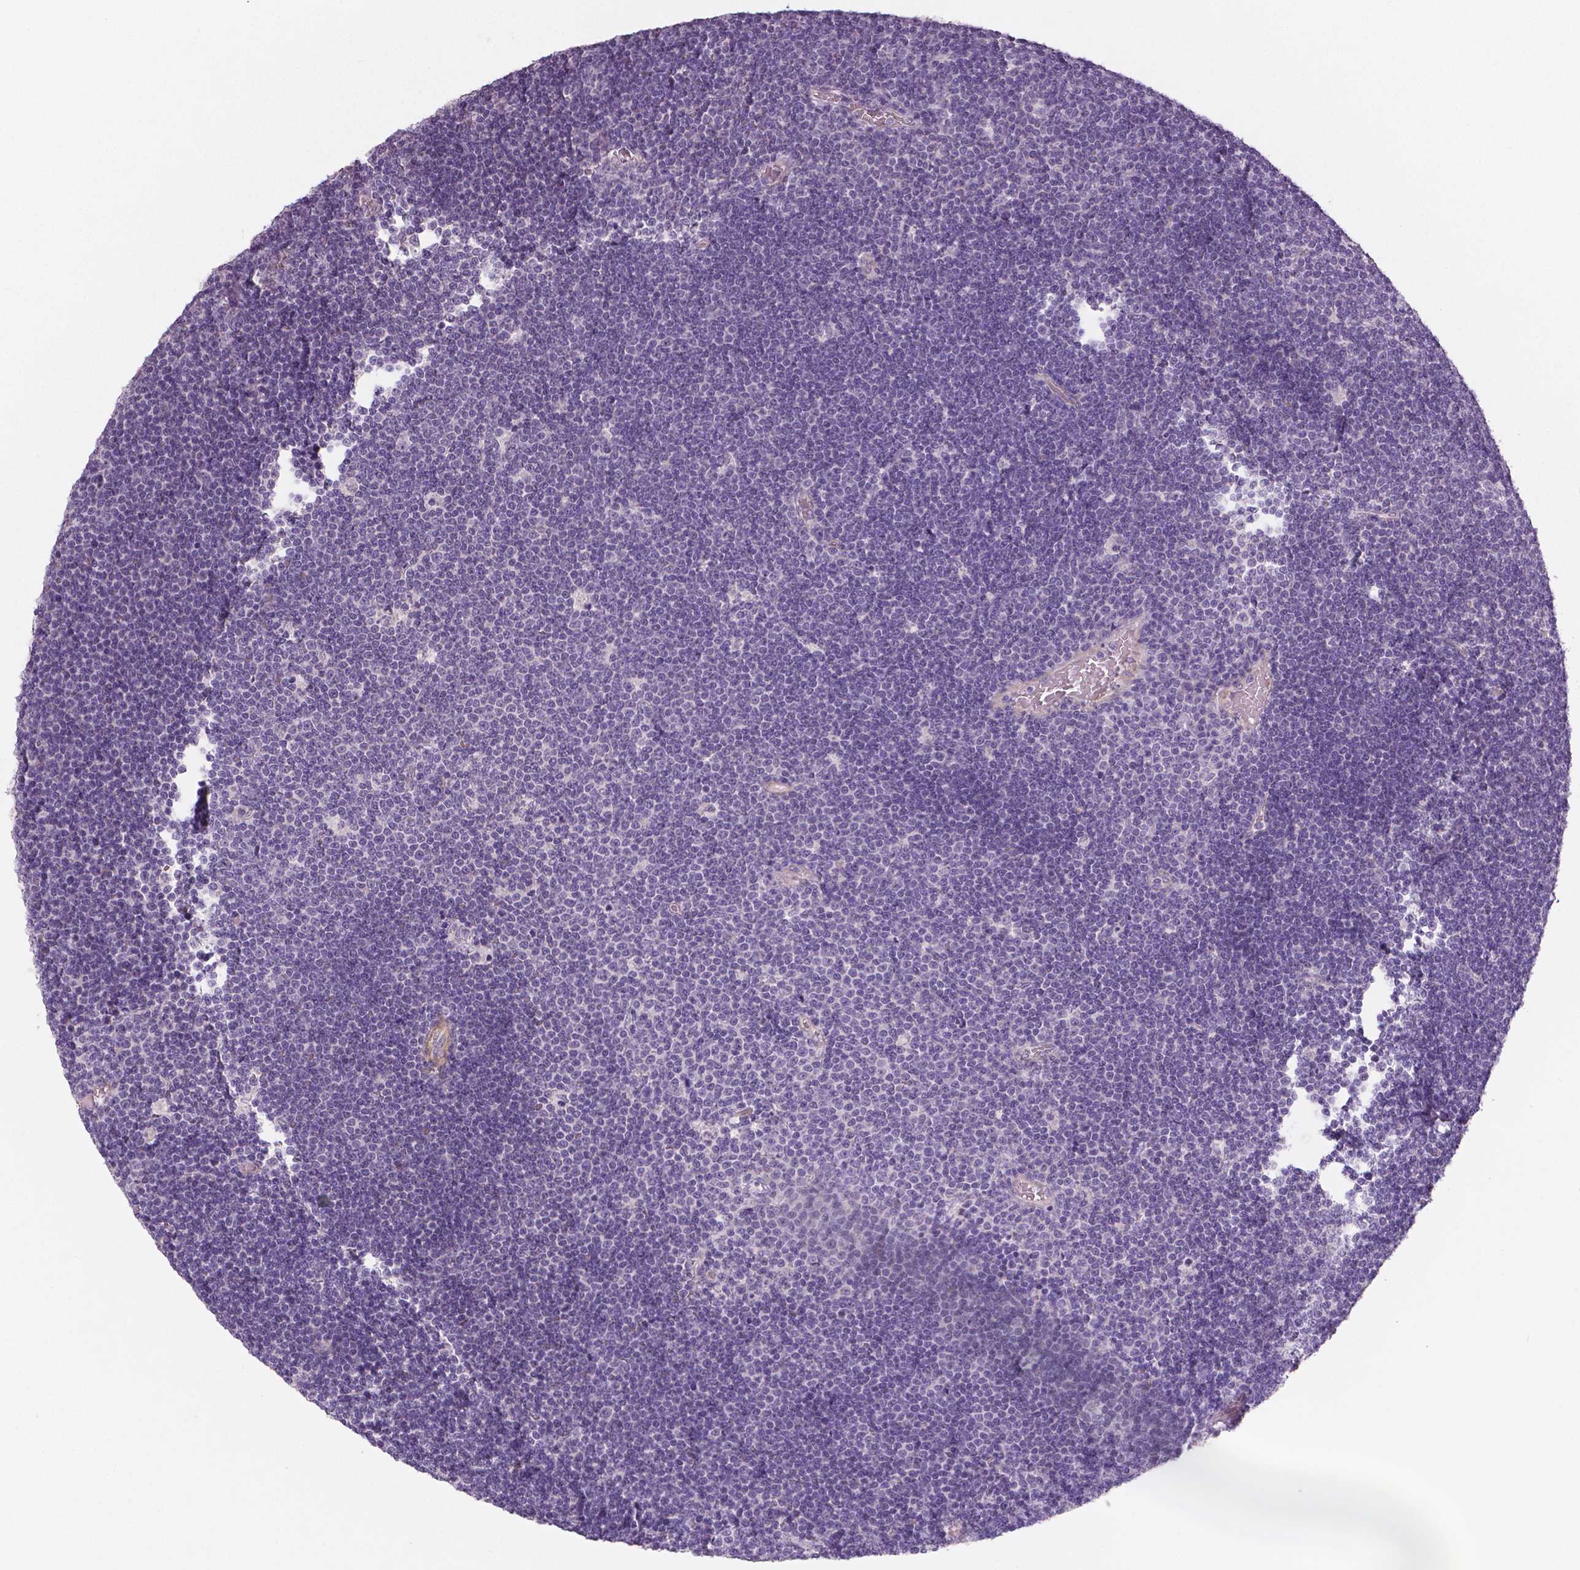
{"staining": {"intensity": "negative", "quantity": "none", "location": "none"}, "tissue": "lymphoma", "cell_type": "Tumor cells", "image_type": "cancer", "snomed": [{"axis": "morphology", "description": "Malignant lymphoma, non-Hodgkin's type, Low grade"}, {"axis": "topography", "description": "Brain"}], "caption": "Lymphoma was stained to show a protein in brown. There is no significant positivity in tumor cells.", "gene": "FLT1", "patient": {"sex": "female", "age": 66}}